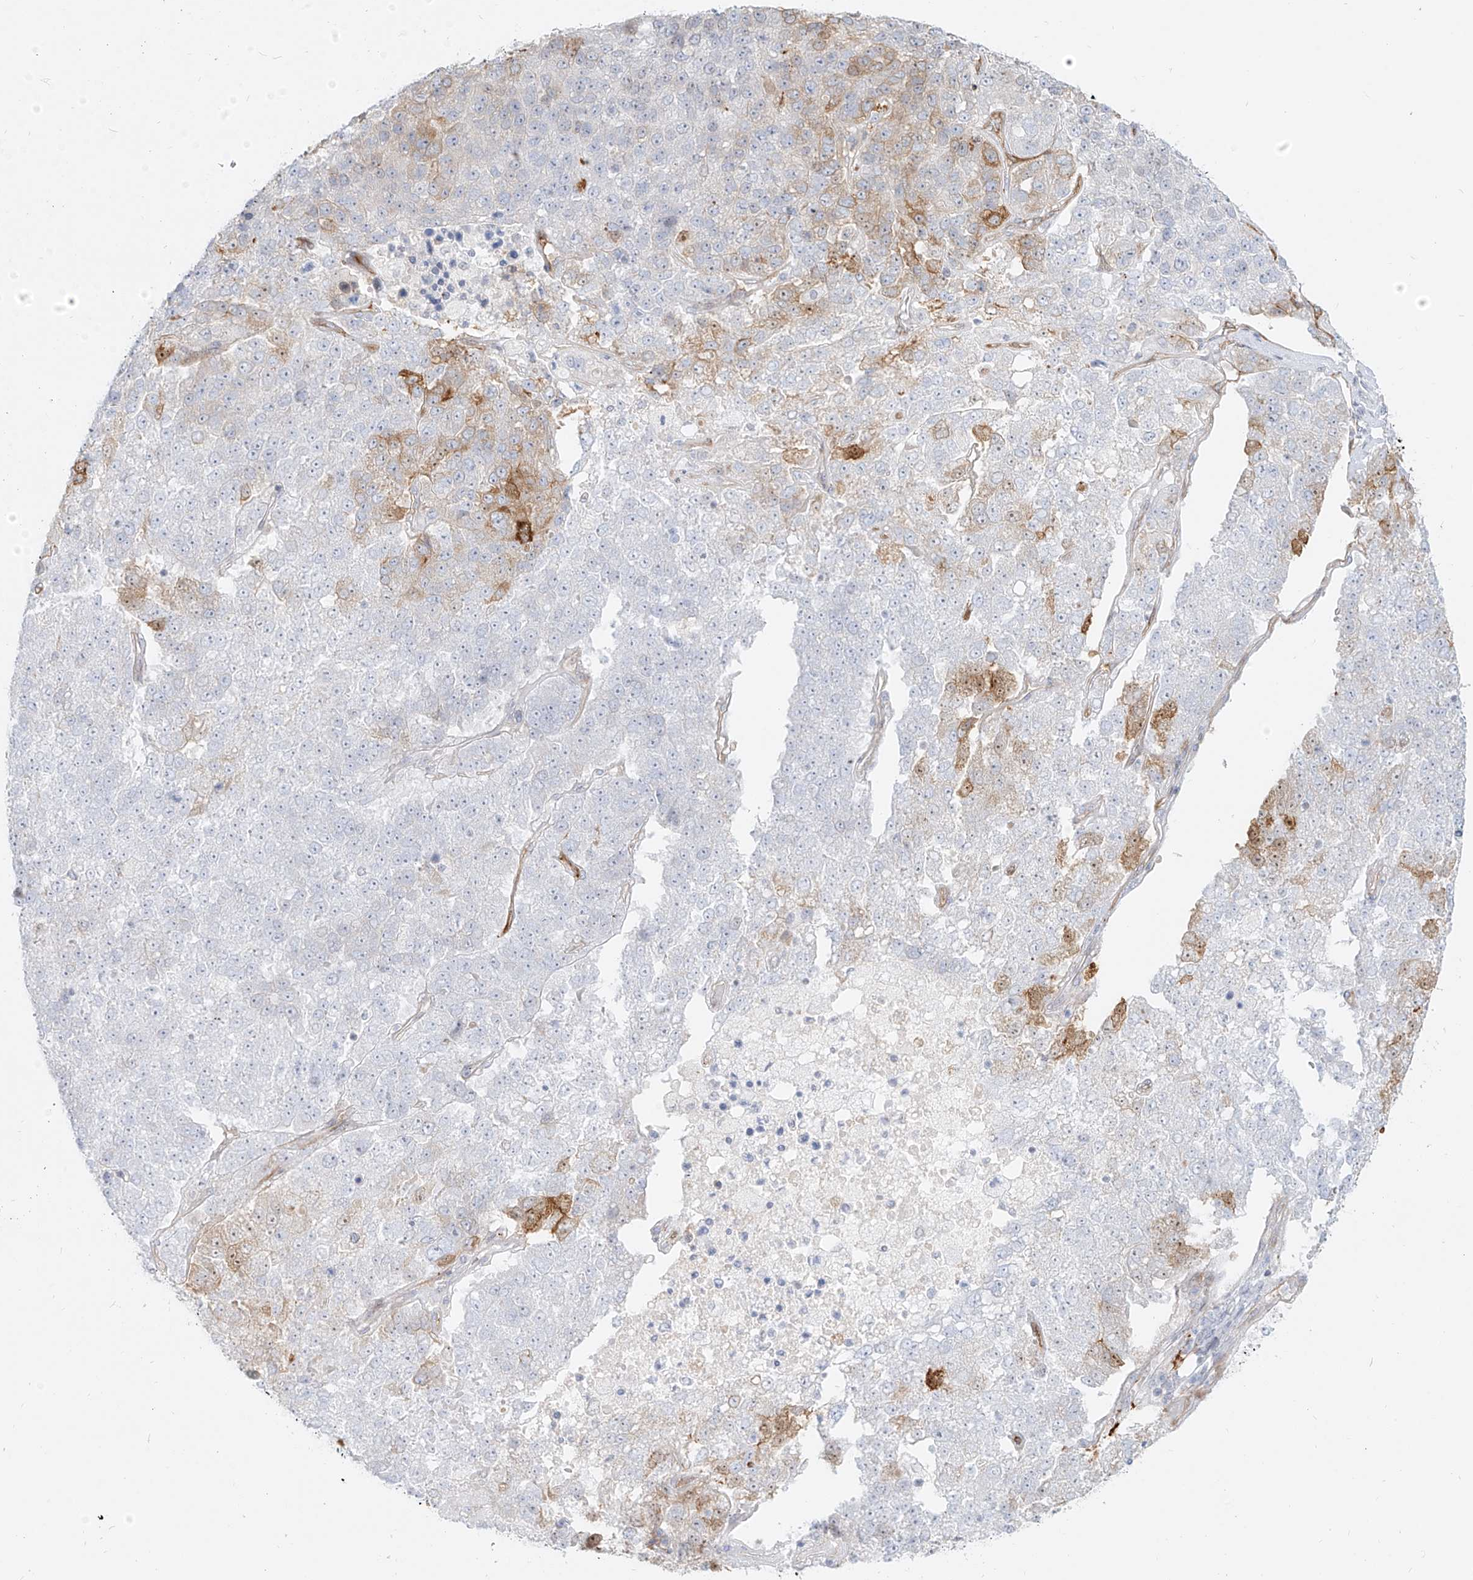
{"staining": {"intensity": "moderate", "quantity": "<25%", "location": "cytoplasmic/membranous"}, "tissue": "pancreatic cancer", "cell_type": "Tumor cells", "image_type": "cancer", "snomed": [{"axis": "morphology", "description": "Adenocarcinoma, NOS"}, {"axis": "topography", "description": "Pancreas"}], "caption": "Protein staining by immunohistochemistry exhibits moderate cytoplasmic/membranous staining in about <25% of tumor cells in pancreatic adenocarcinoma.", "gene": "NHSL1", "patient": {"sex": "female", "age": 61}}